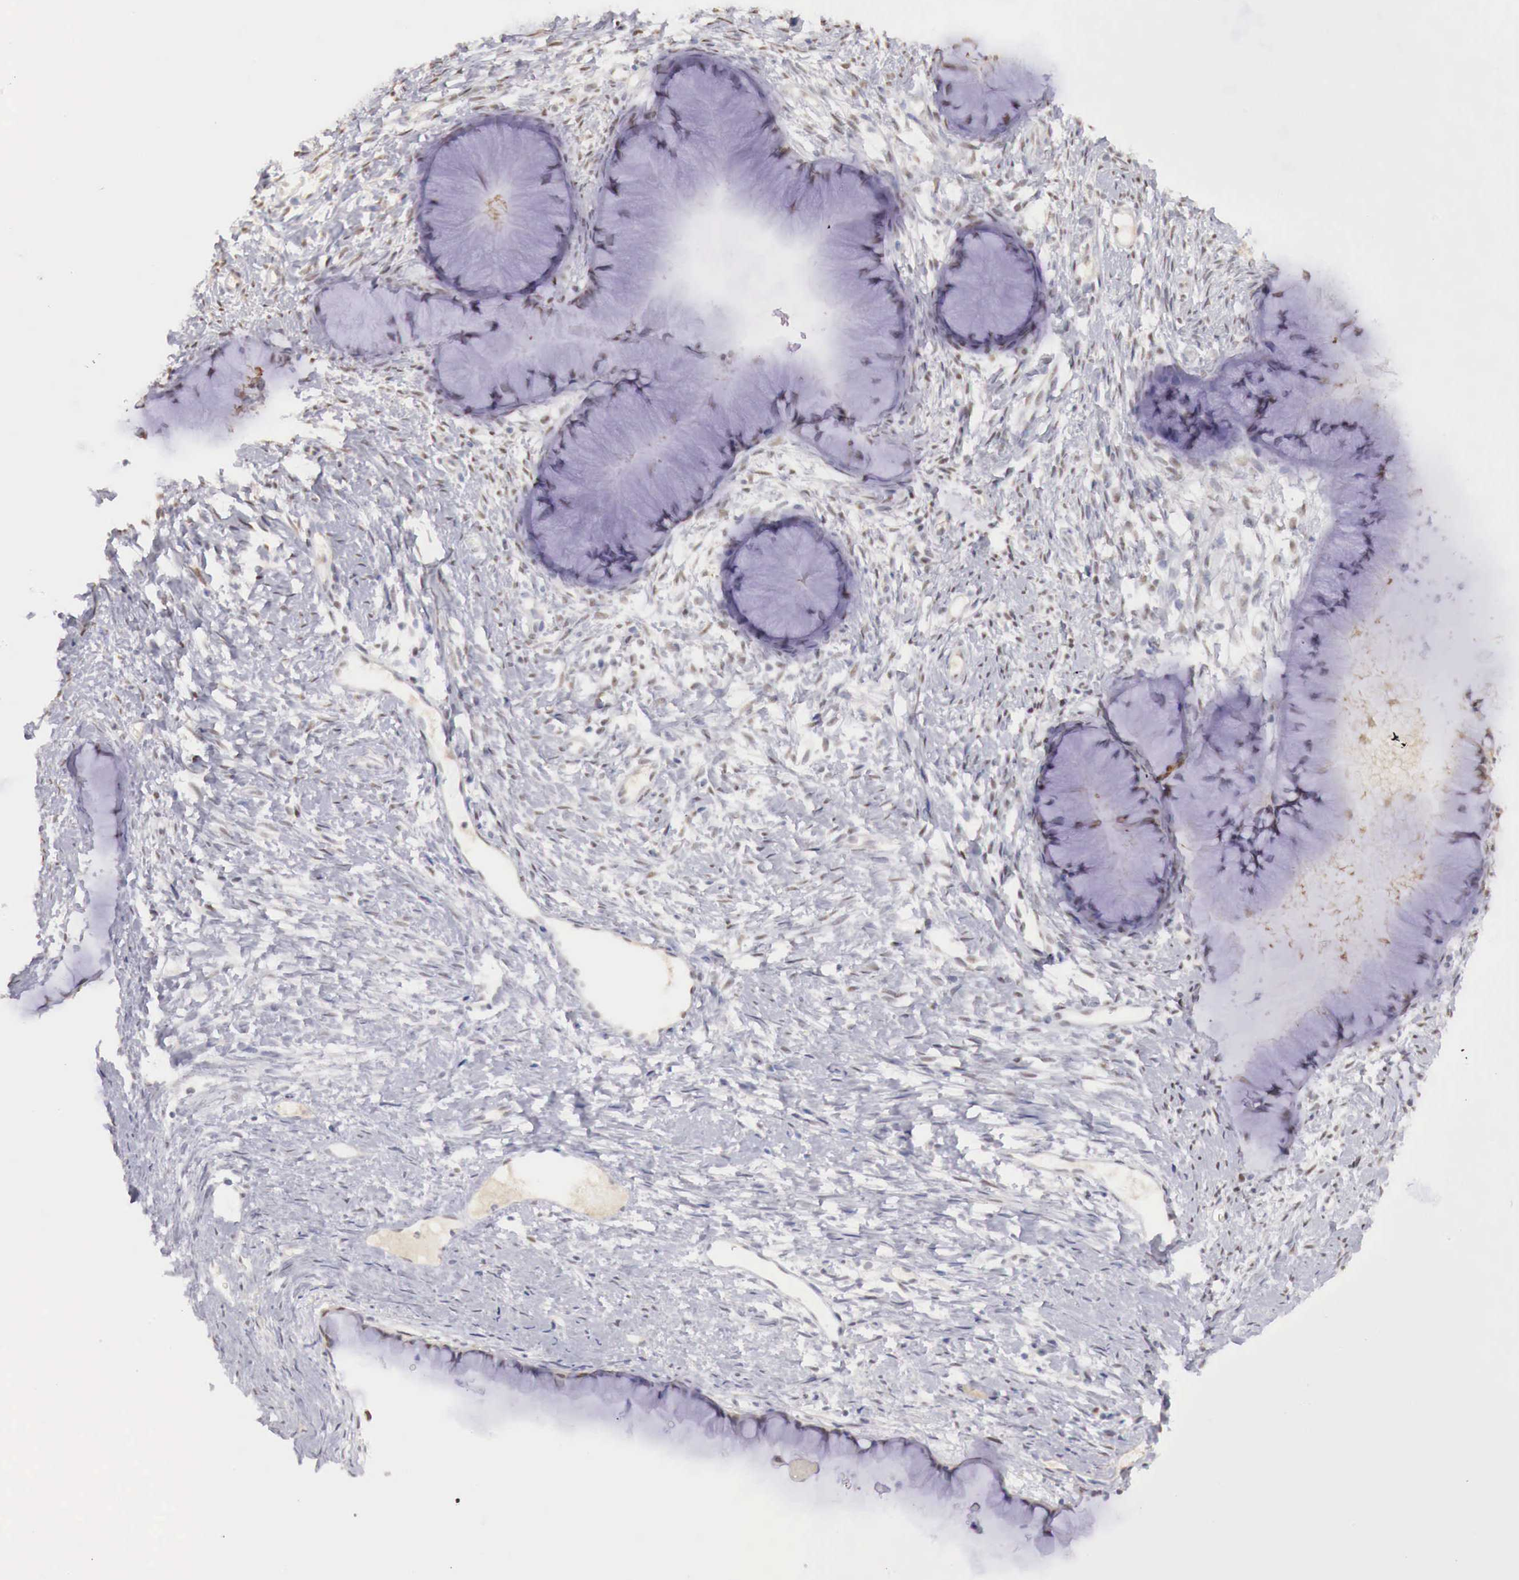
{"staining": {"intensity": "negative", "quantity": "none", "location": "none"}, "tissue": "cervix", "cell_type": "Glandular cells", "image_type": "normal", "snomed": [{"axis": "morphology", "description": "Normal tissue, NOS"}, {"axis": "topography", "description": "Cervix"}], "caption": "Image shows no significant protein staining in glandular cells of unremarkable cervix. (DAB immunohistochemistry (IHC) visualized using brightfield microscopy, high magnification).", "gene": "UBA1", "patient": {"sex": "female", "age": 82}}